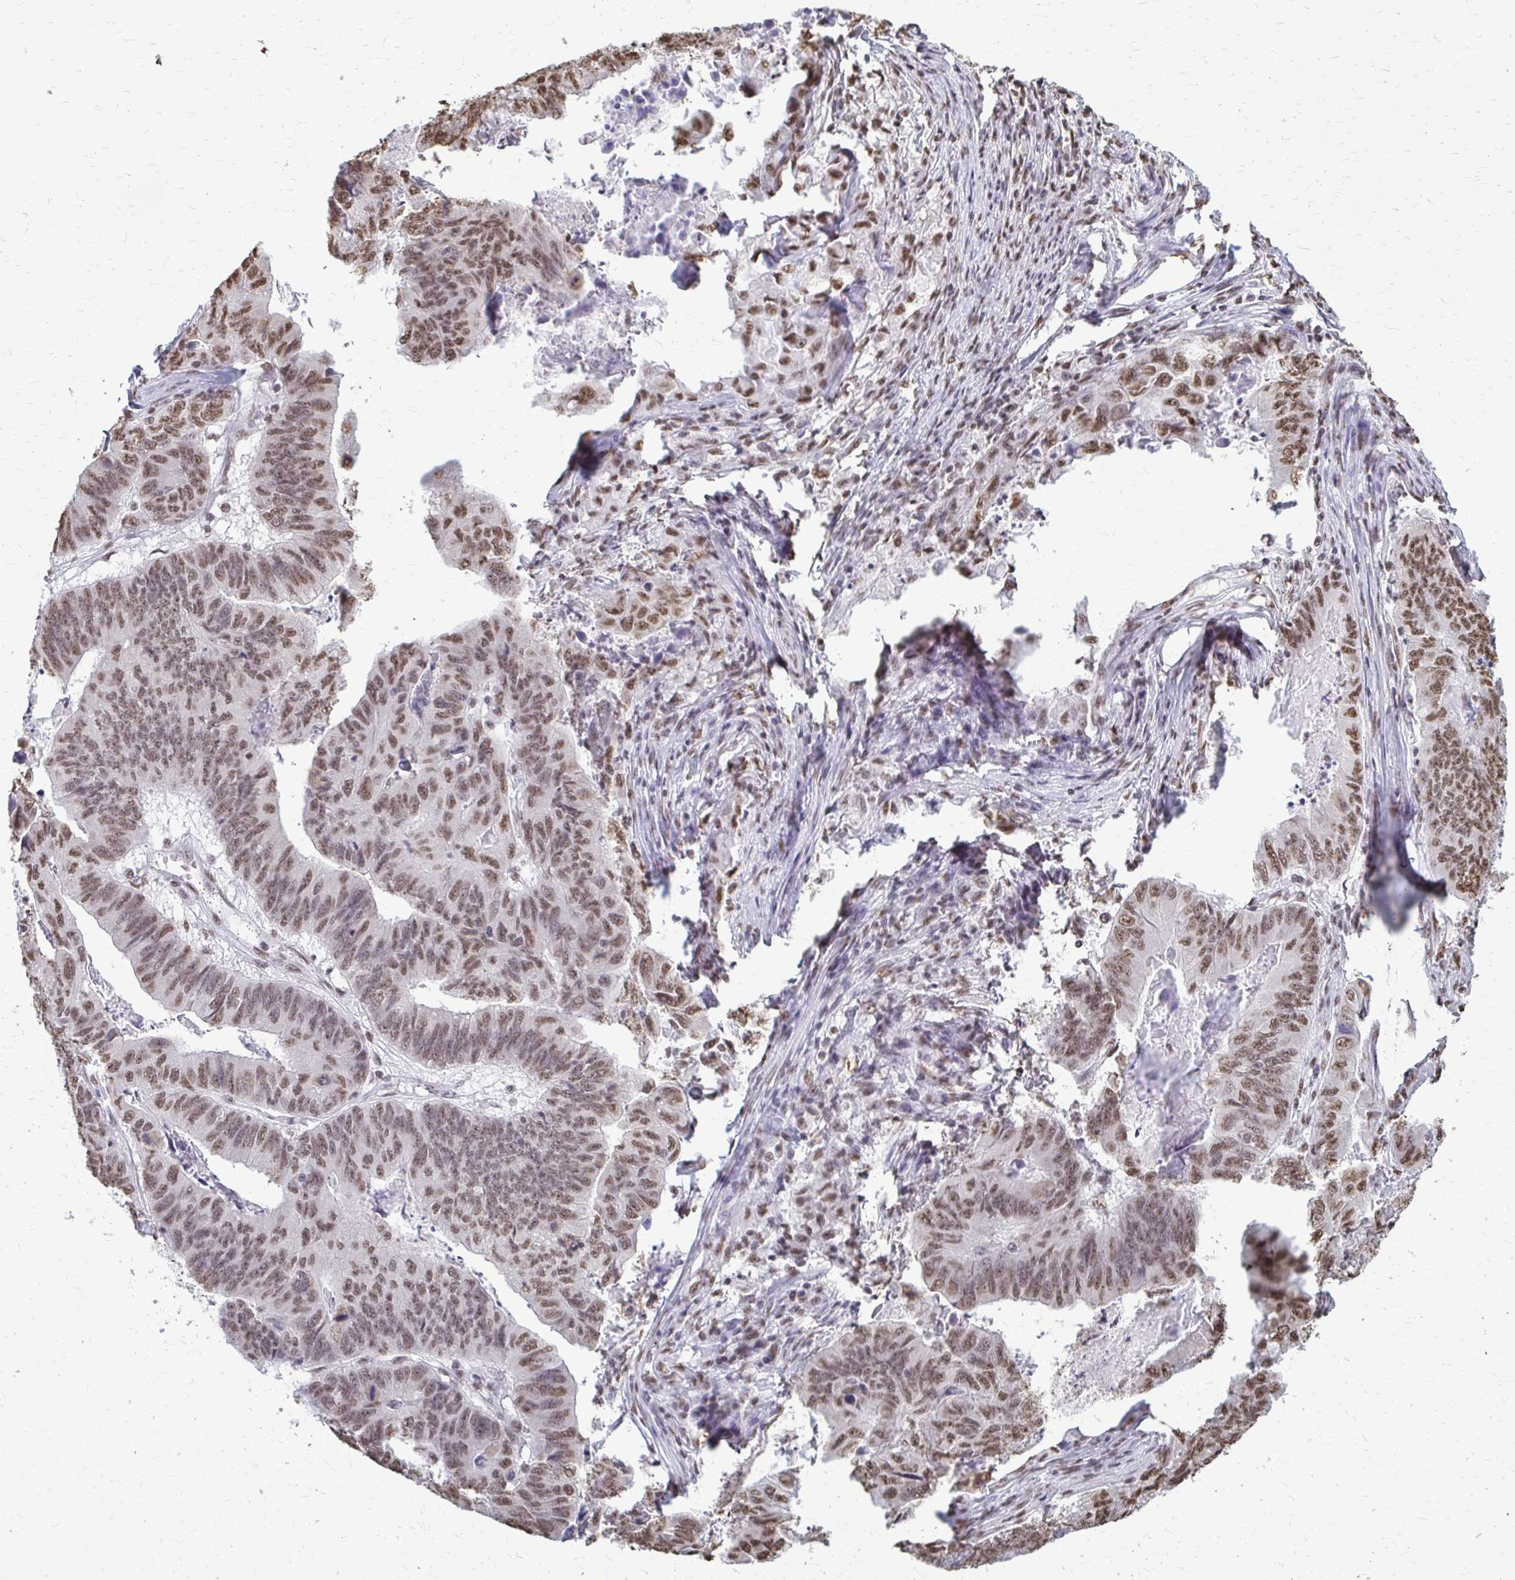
{"staining": {"intensity": "moderate", "quantity": ">75%", "location": "nuclear"}, "tissue": "stomach cancer", "cell_type": "Tumor cells", "image_type": "cancer", "snomed": [{"axis": "morphology", "description": "Adenocarcinoma, NOS"}, {"axis": "topography", "description": "Stomach, lower"}], "caption": "Adenocarcinoma (stomach) stained with a brown dye shows moderate nuclear positive positivity in about >75% of tumor cells.", "gene": "SNRPA", "patient": {"sex": "male", "age": 77}}